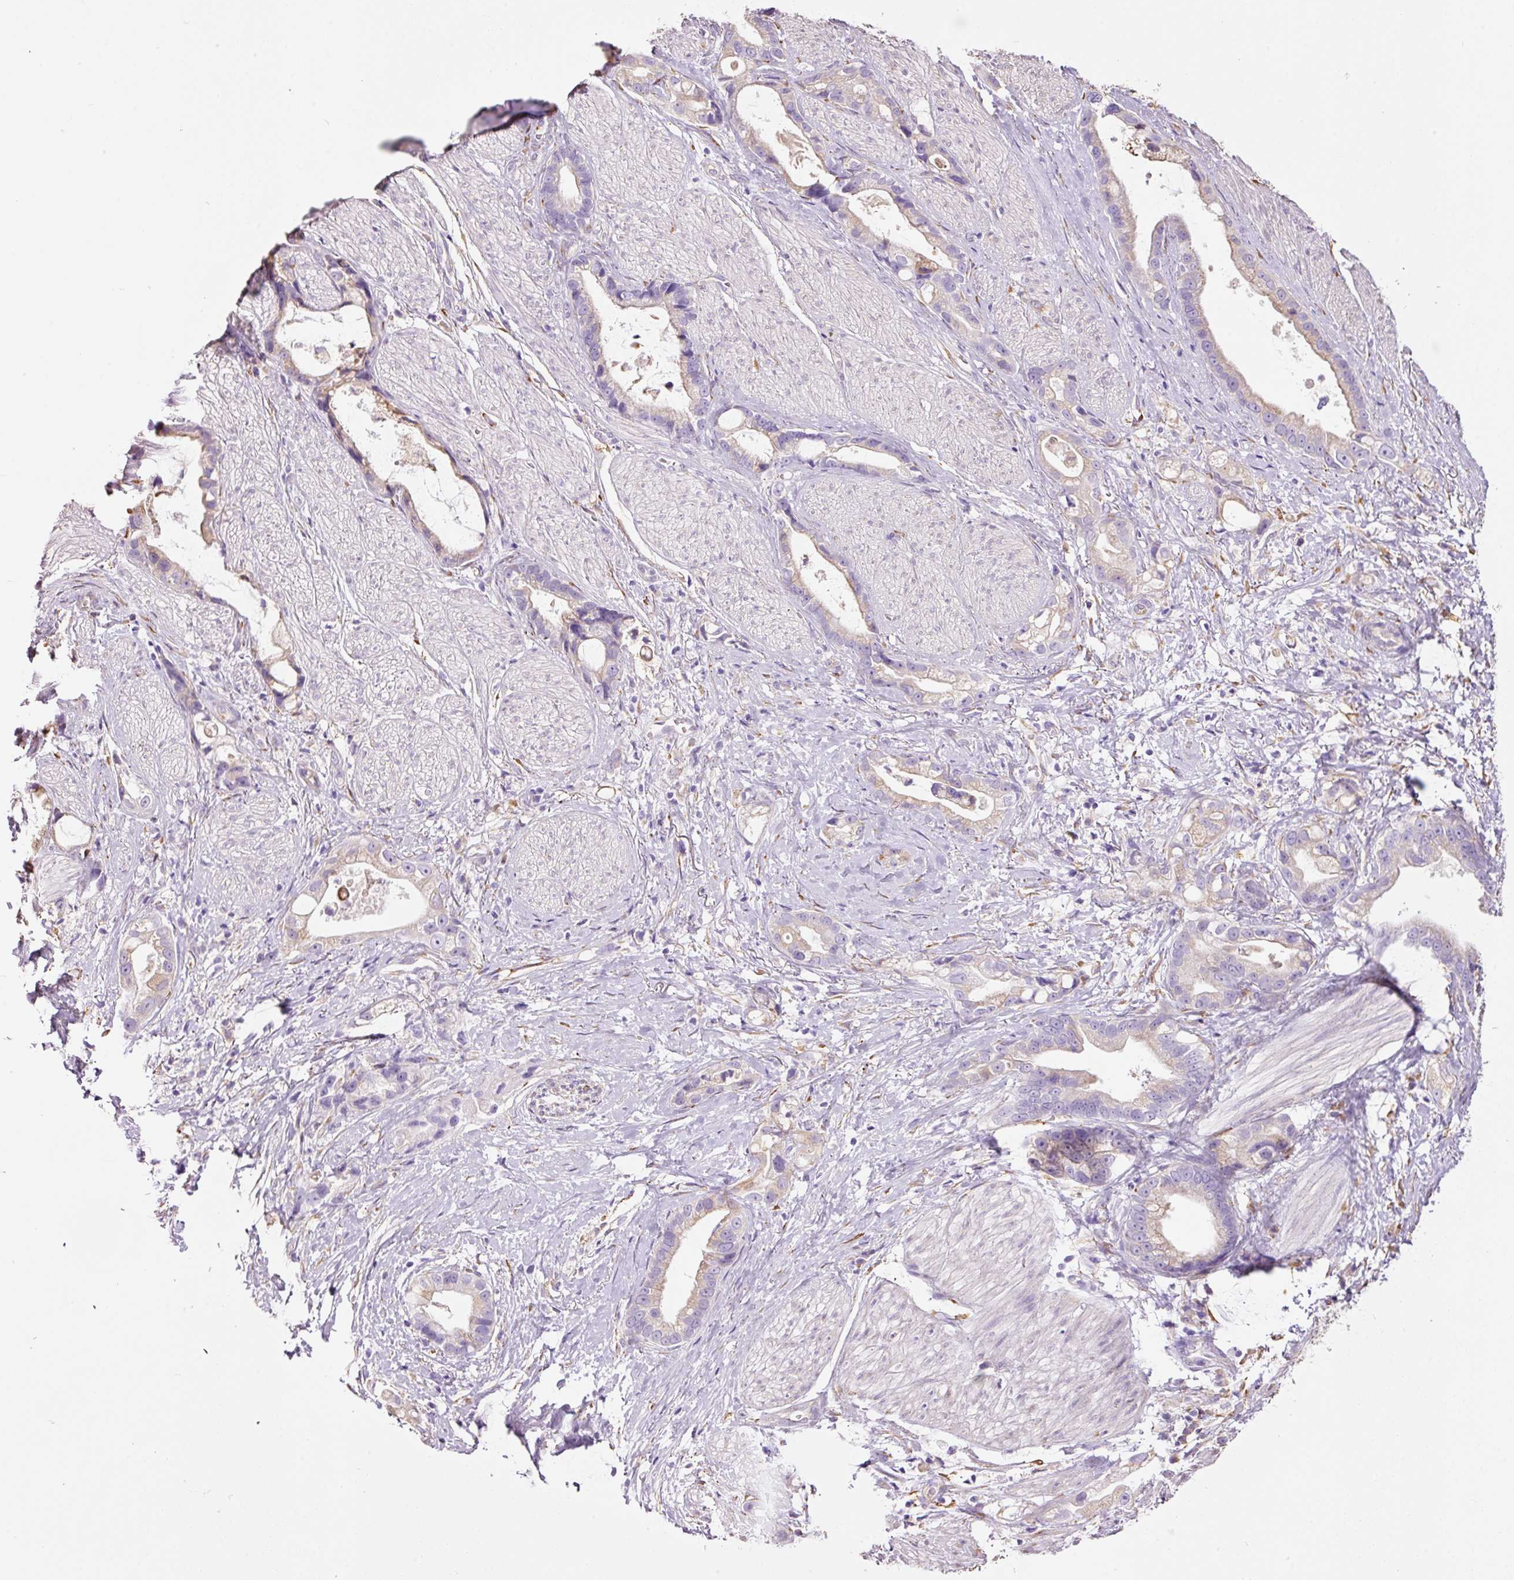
{"staining": {"intensity": "weak", "quantity": "25%-75%", "location": "cytoplasmic/membranous"}, "tissue": "stomach cancer", "cell_type": "Tumor cells", "image_type": "cancer", "snomed": [{"axis": "morphology", "description": "Adenocarcinoma, NOS"}, {"axis": "topography", "description": "Stomach"}], "caption": "This is a histology image of immunohistochemistry staining of adenocarcinoma (stomach), which shows weak staining in the cytoplasmic/membranous of tumor cells.", "gene": "GCG", "patient": {"sex": "male", "age": 55}}